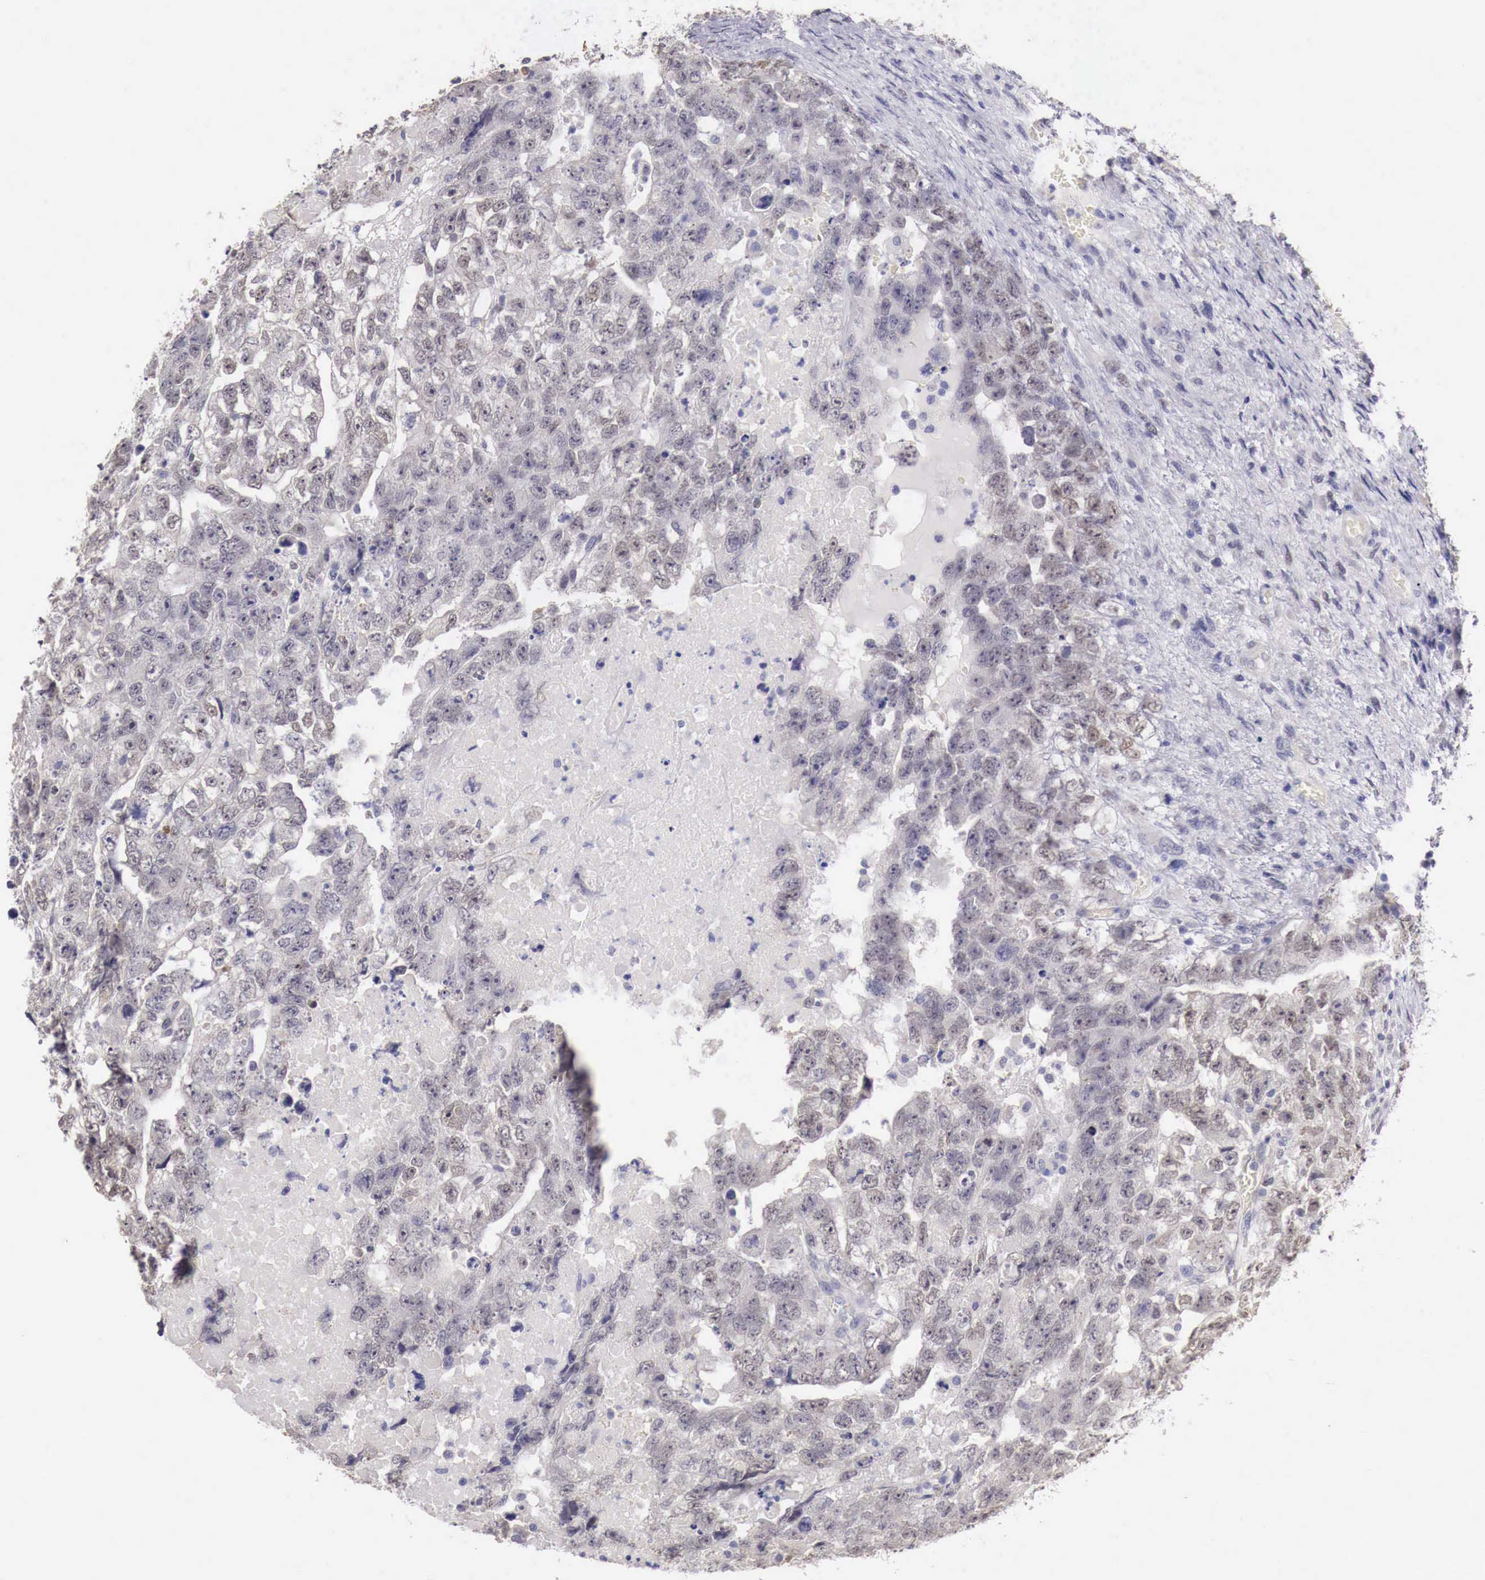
{"staining": {"intensity": "negative", "quantity": "none", "location": "none"}, "tissue": "testis cancer", "cell_type": "Tumor cells", "image_type": "cancer", "snomed": [{"axis": "morphology", "description": "Carcinoma, Embryonal, NOS"}, {"axis": "topography", "description": "Testis"}], "caption": "Immunohistochemistry (IHC) histopathology image of neoplastic tissue: testis cancer stained with DAB demonstrates no significant protein positivity in tumor cells. The staining was performed using DAB to visualize the protein expression in brown, while the nuclei were stained in blue with hematoxylin (Magnification: 20x).", "gene": "ENOX2", "patient": {"sex": "male", "age": 36}}